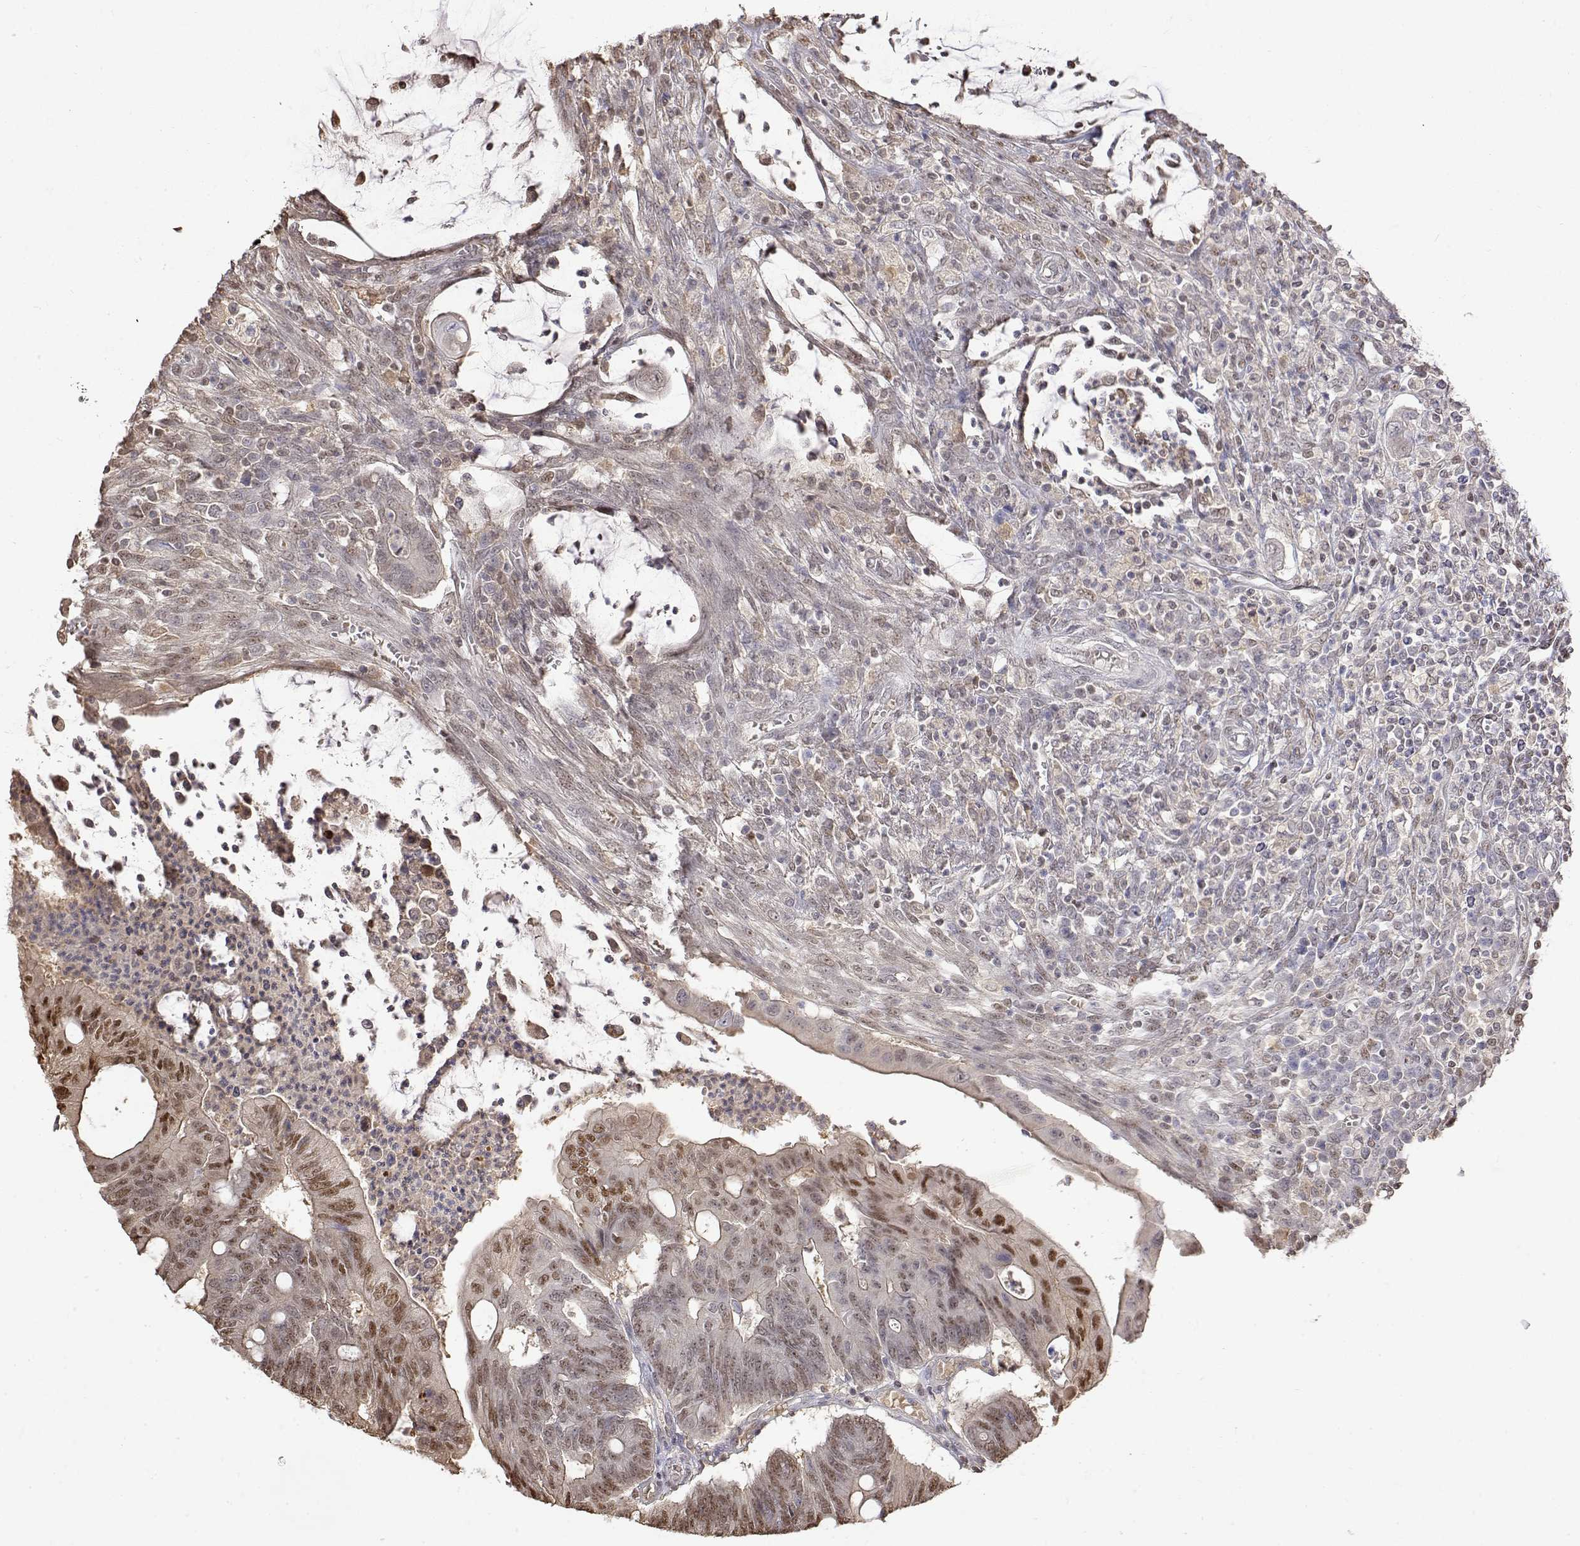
{"staining": {"intensity": "moderate", "quantity": "25%-75%", "location": "nuclear"}, "tissue": "colorectal cancer", "cell_type": "Tumor cells", "image_type": "cancer", "snomed": [{"axis": "morphology", "description": "Adenocarcinoma, NOS"}, {"axis": "topography", "description": "Colon"}], "caption": "Moderate nuclear protein staining is seen in approximately 25%-75% of tumor cells in colorectal adenocarcinoma.", "gene": "TPI1", "patient": {"sex": "male", "age": 65}}